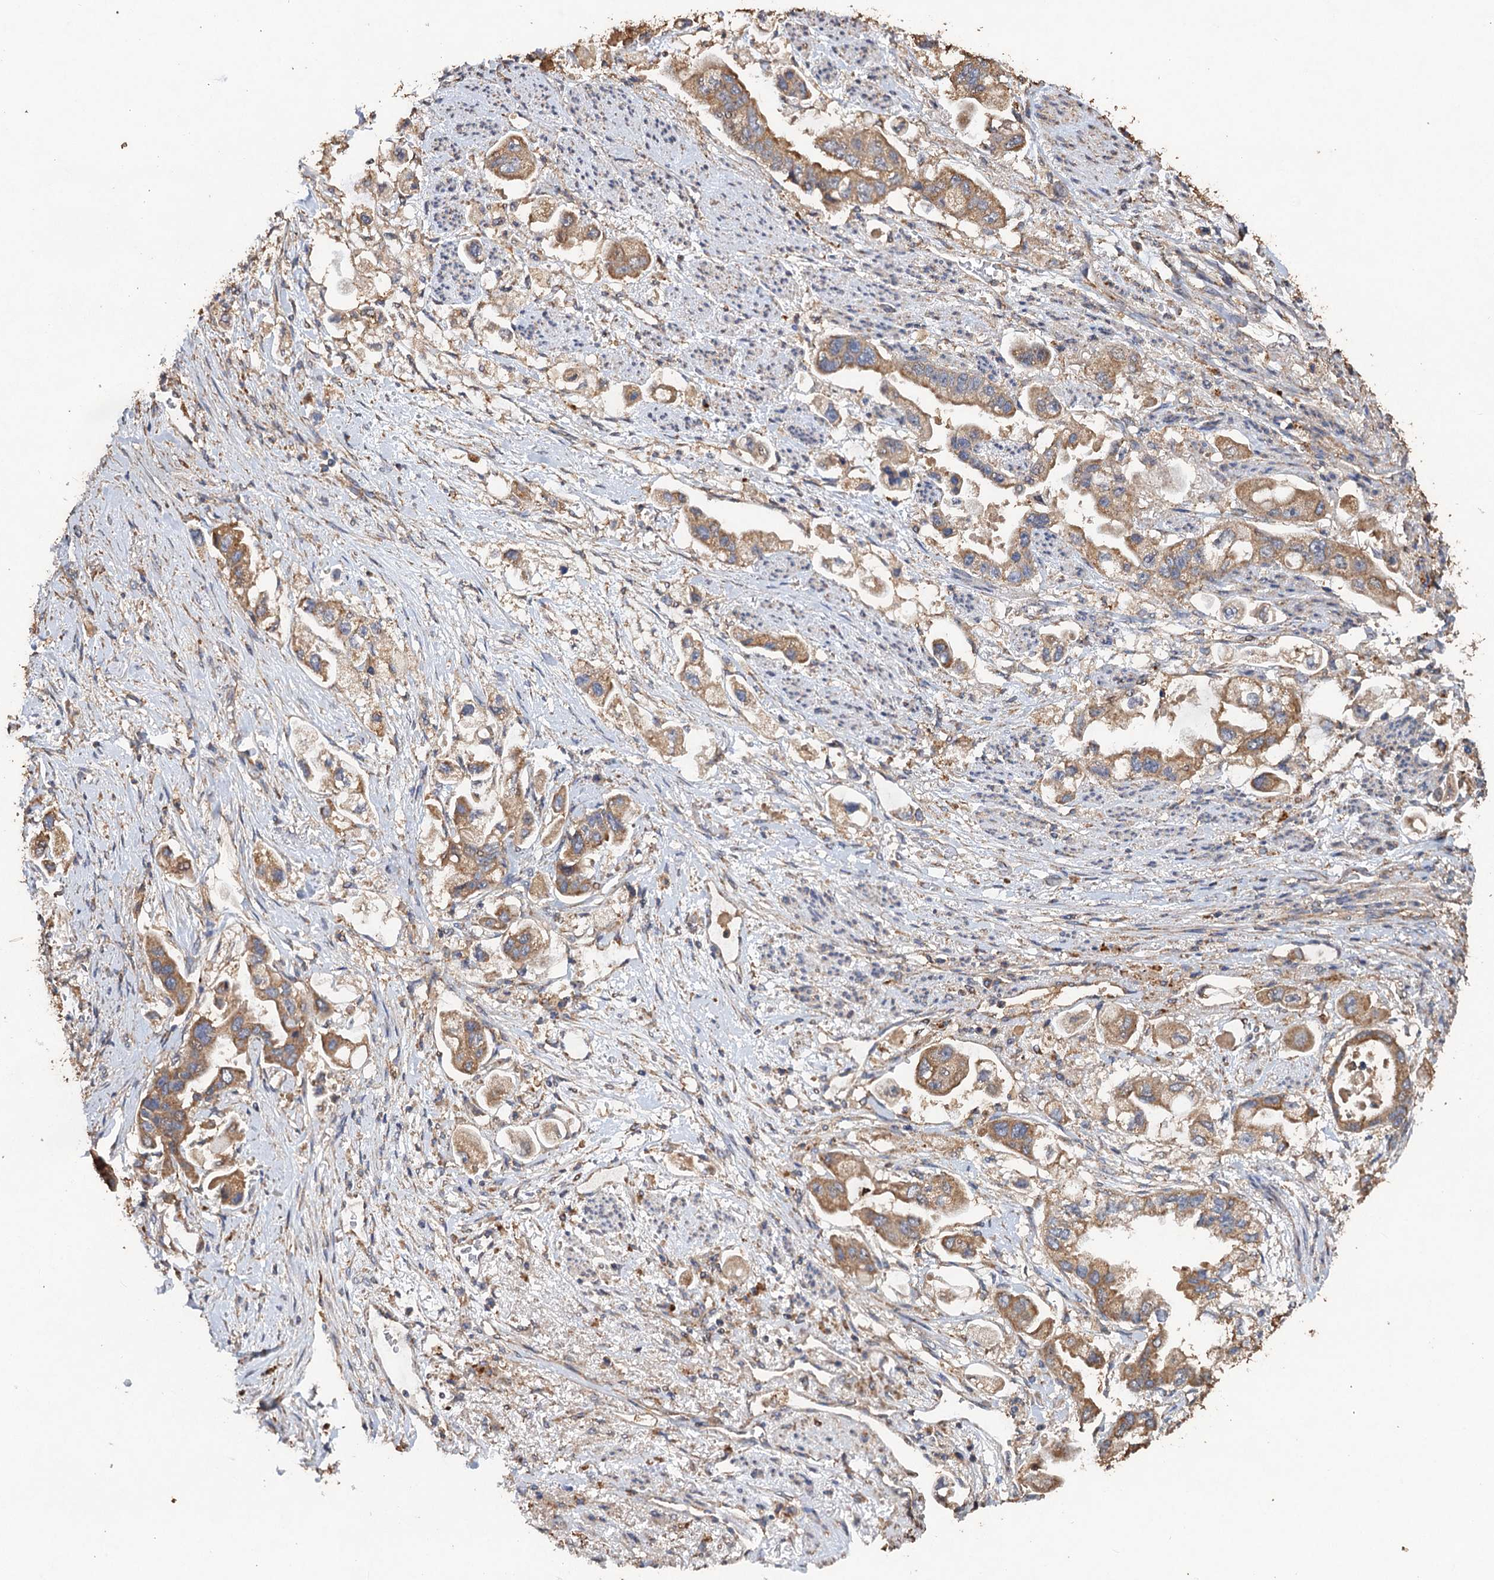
{"staining": {"intensity": "moderate", "quantity": ">75%", "location": "cytoplasmic/membranous"}, "tissue": "stomach cancer", "cell_type": "Tumor cells", "image_type": "cancer", "snomed": [{"axis": "morphology", "description": "Adenocarcinoma, NOS"}, {"axis": "topography", "description": "Stomach"}], "caption": "IHC histopathology image of neoplastic tissue: adenocarcinoma (stomach) stained using immunohistochemistry (IHC) demonstrates medium levels of moderate protein expression localized specifically in the cytoplasmic/membranous of tumor cells, appearing as a cytoplasmic/membranous brown color.", "gene": "SCUBE3", "patient": {"sex": "male", "age": 62}}